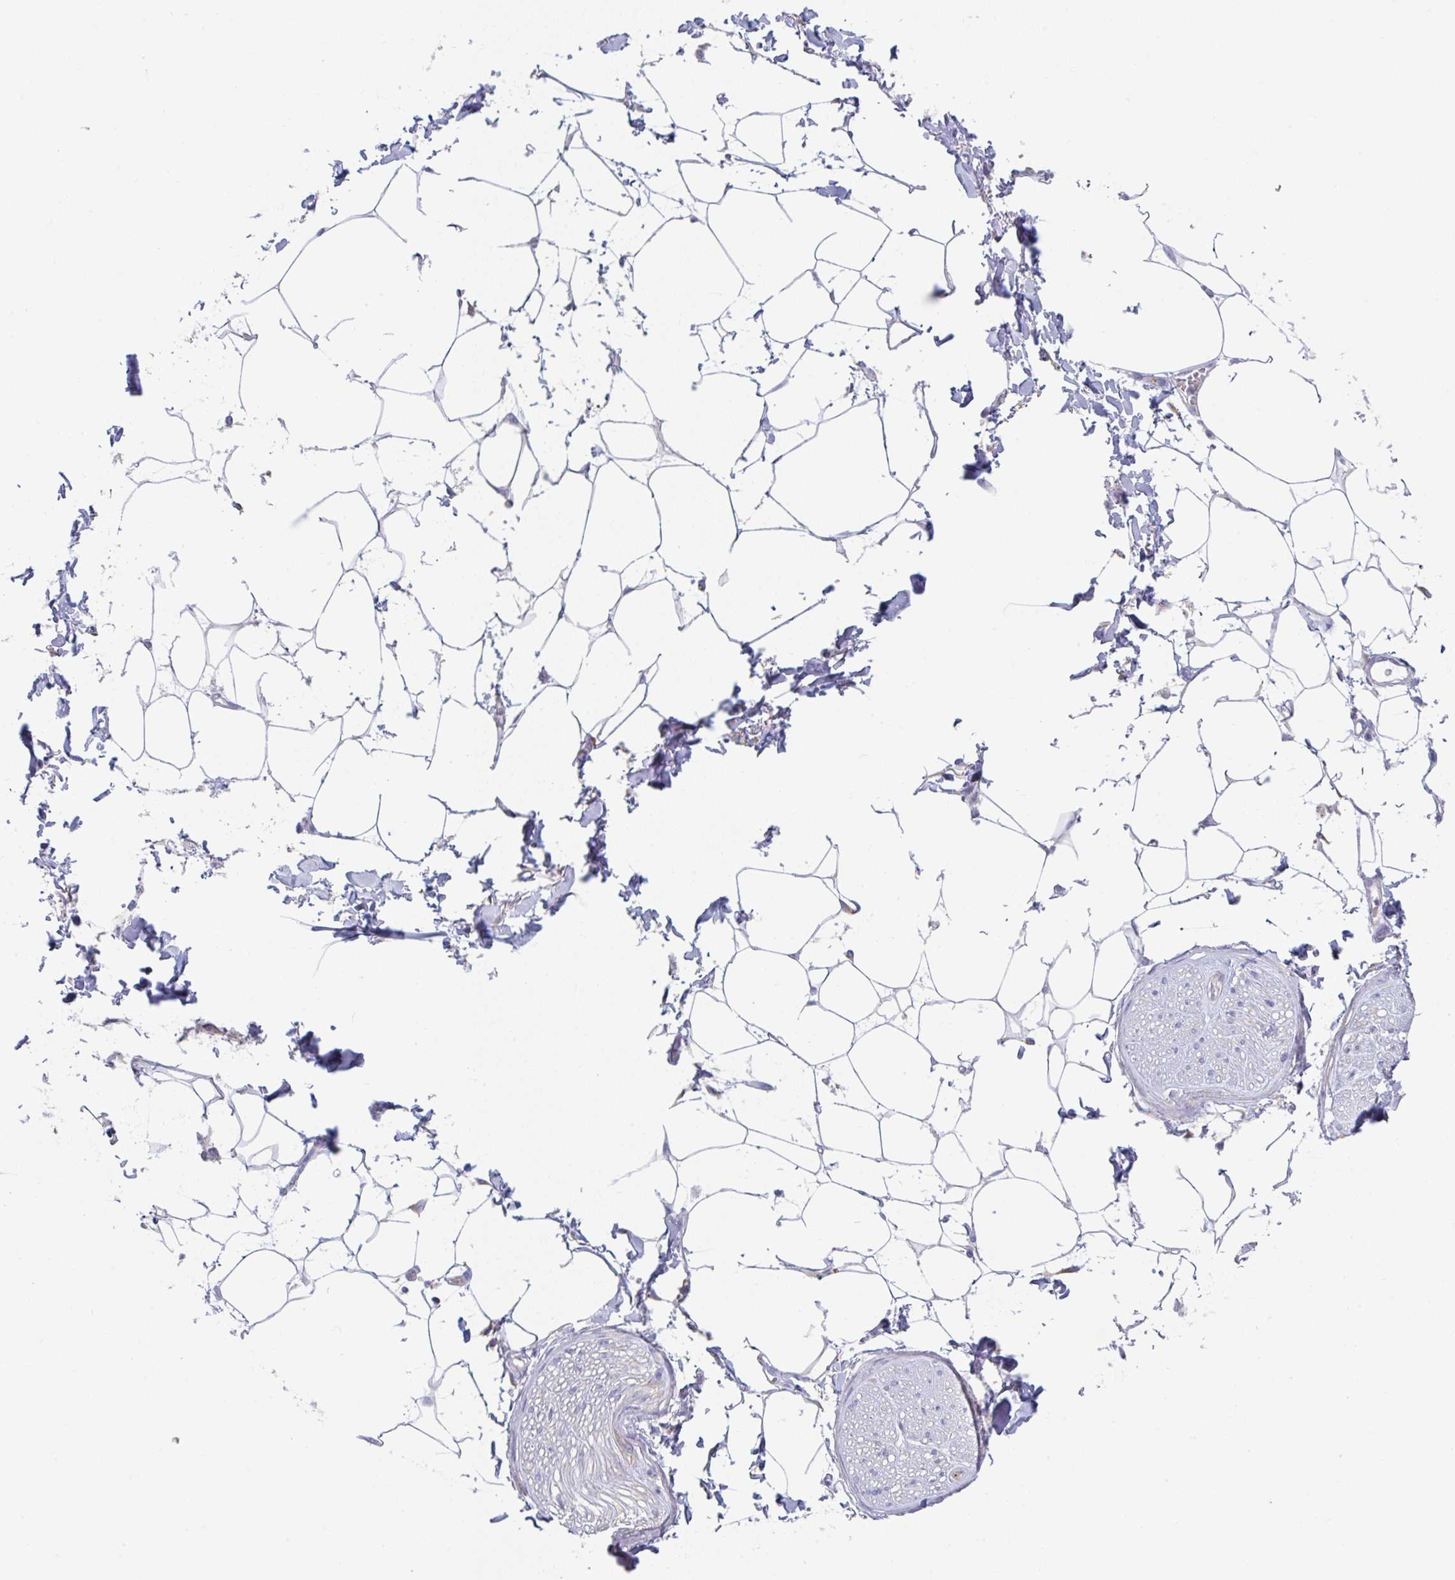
{"staining": {"intensity": "negative", "quantity": "none", "location": "none"}, "tissue": "adipose tissue", "cell_type": "Adipocytes", "image_type": "normal", "snomed": [{"axis": "morphology", "description": "Normal tissue, NOS"}, {"axis": "topography", "description": "Vagina"}, {"axis": "topography", "description": "Peripheral nerve tissue"}], "caption": "This is an IHC histopathology image of normal adipose tissue. There is no staining in adipocytes.", "gene": "AMPD2", "patient": {"sex": "female", "age": 71}}